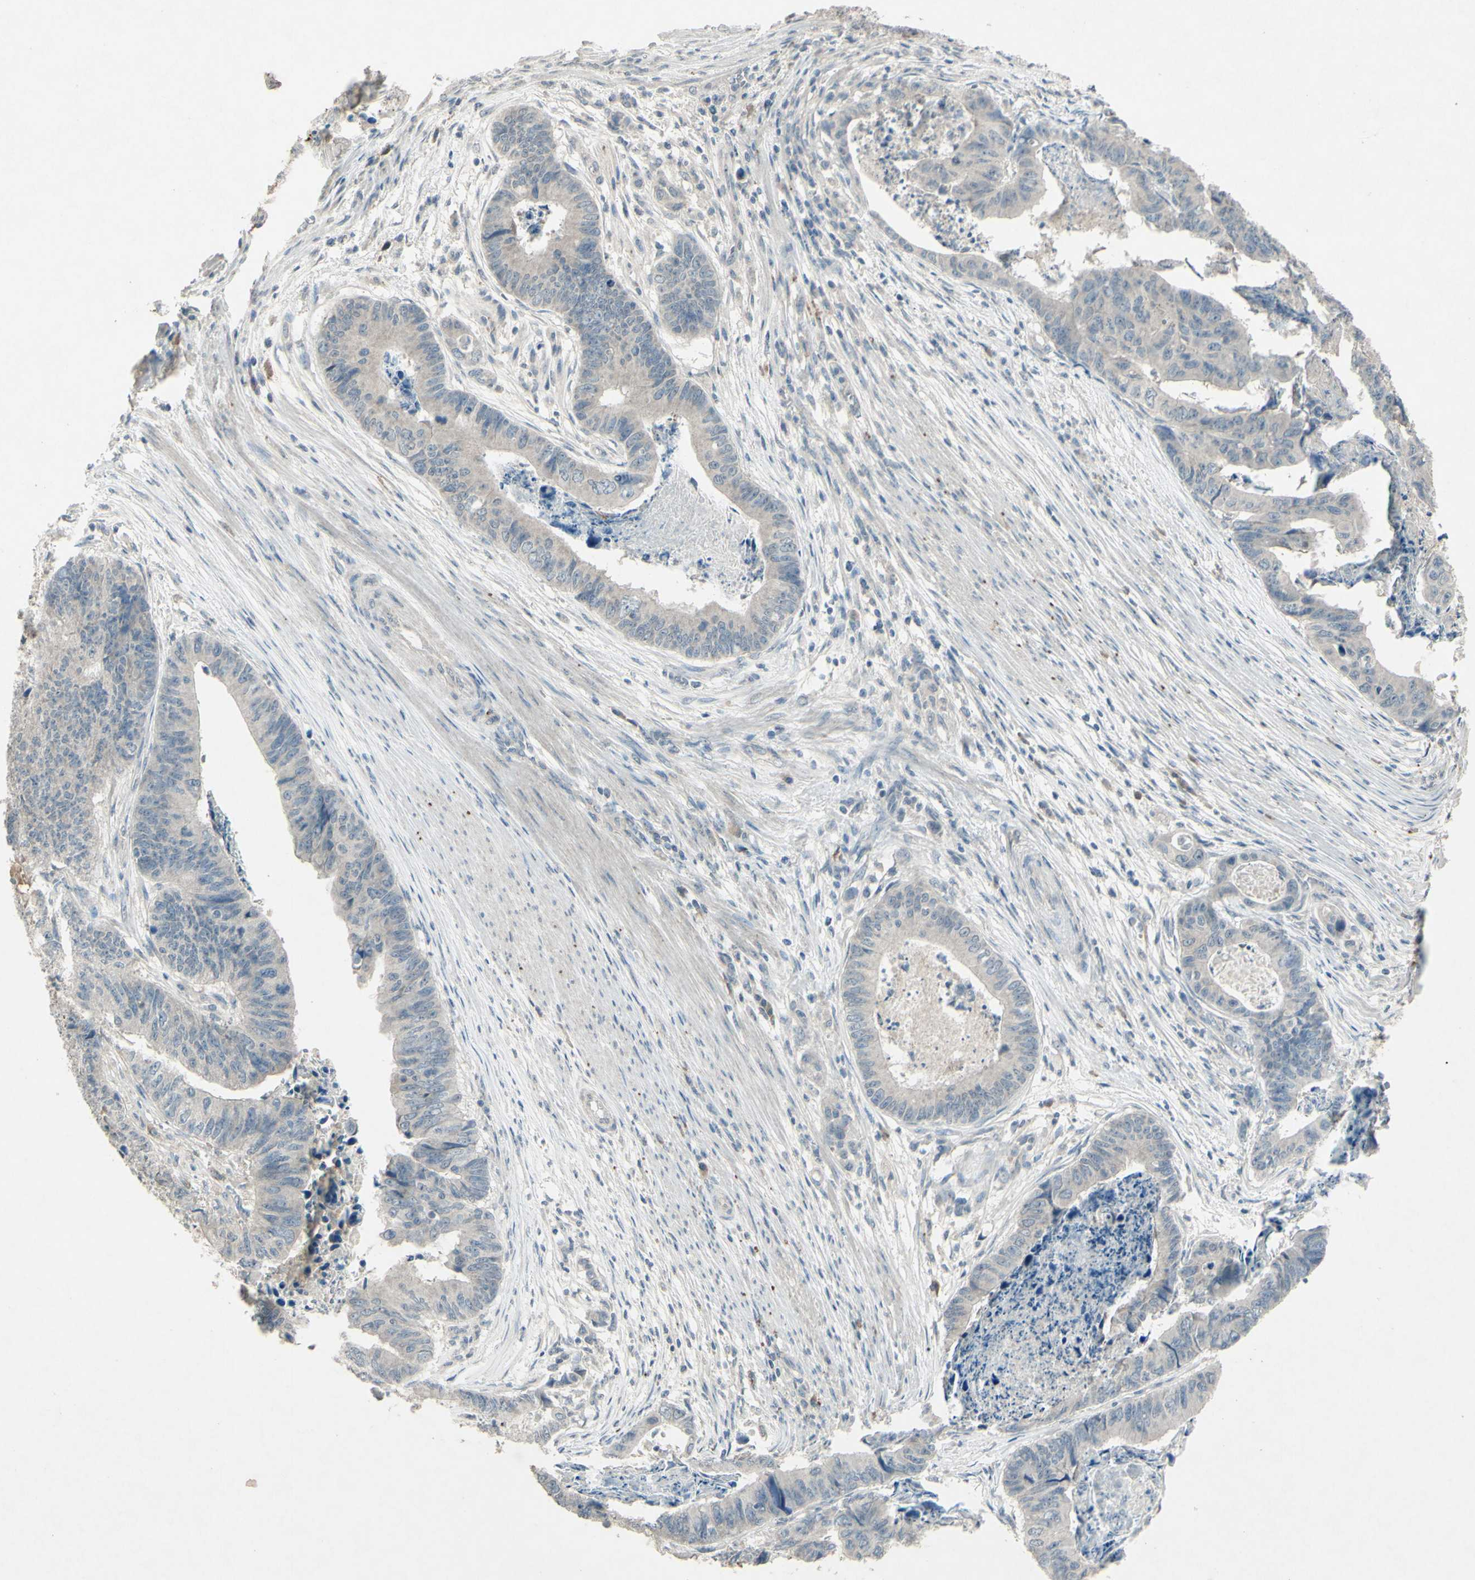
{"staining": {"intensity": "negative", "quantity": "none", "location": "none"}, "tissue": "stomach cancer", "cell_type": "Tumor cells", "image_type": "cancer", "snomed": [{"axis": "morphology", "description": "Adenocarcinoma, NOS"}, {"axis": "topography", "description": "Stomach, lower"}], "caption": "A micrograph of stomach cancer (adenocarcinoma) stained for a protein shows no brown staining in tumor cells. The staining is performed using DAB brown chromogen with nuclei counter-stained in using hematoxylin.", "gene": "TIMM21", "patient": {"sex": "male", "age": 77}}